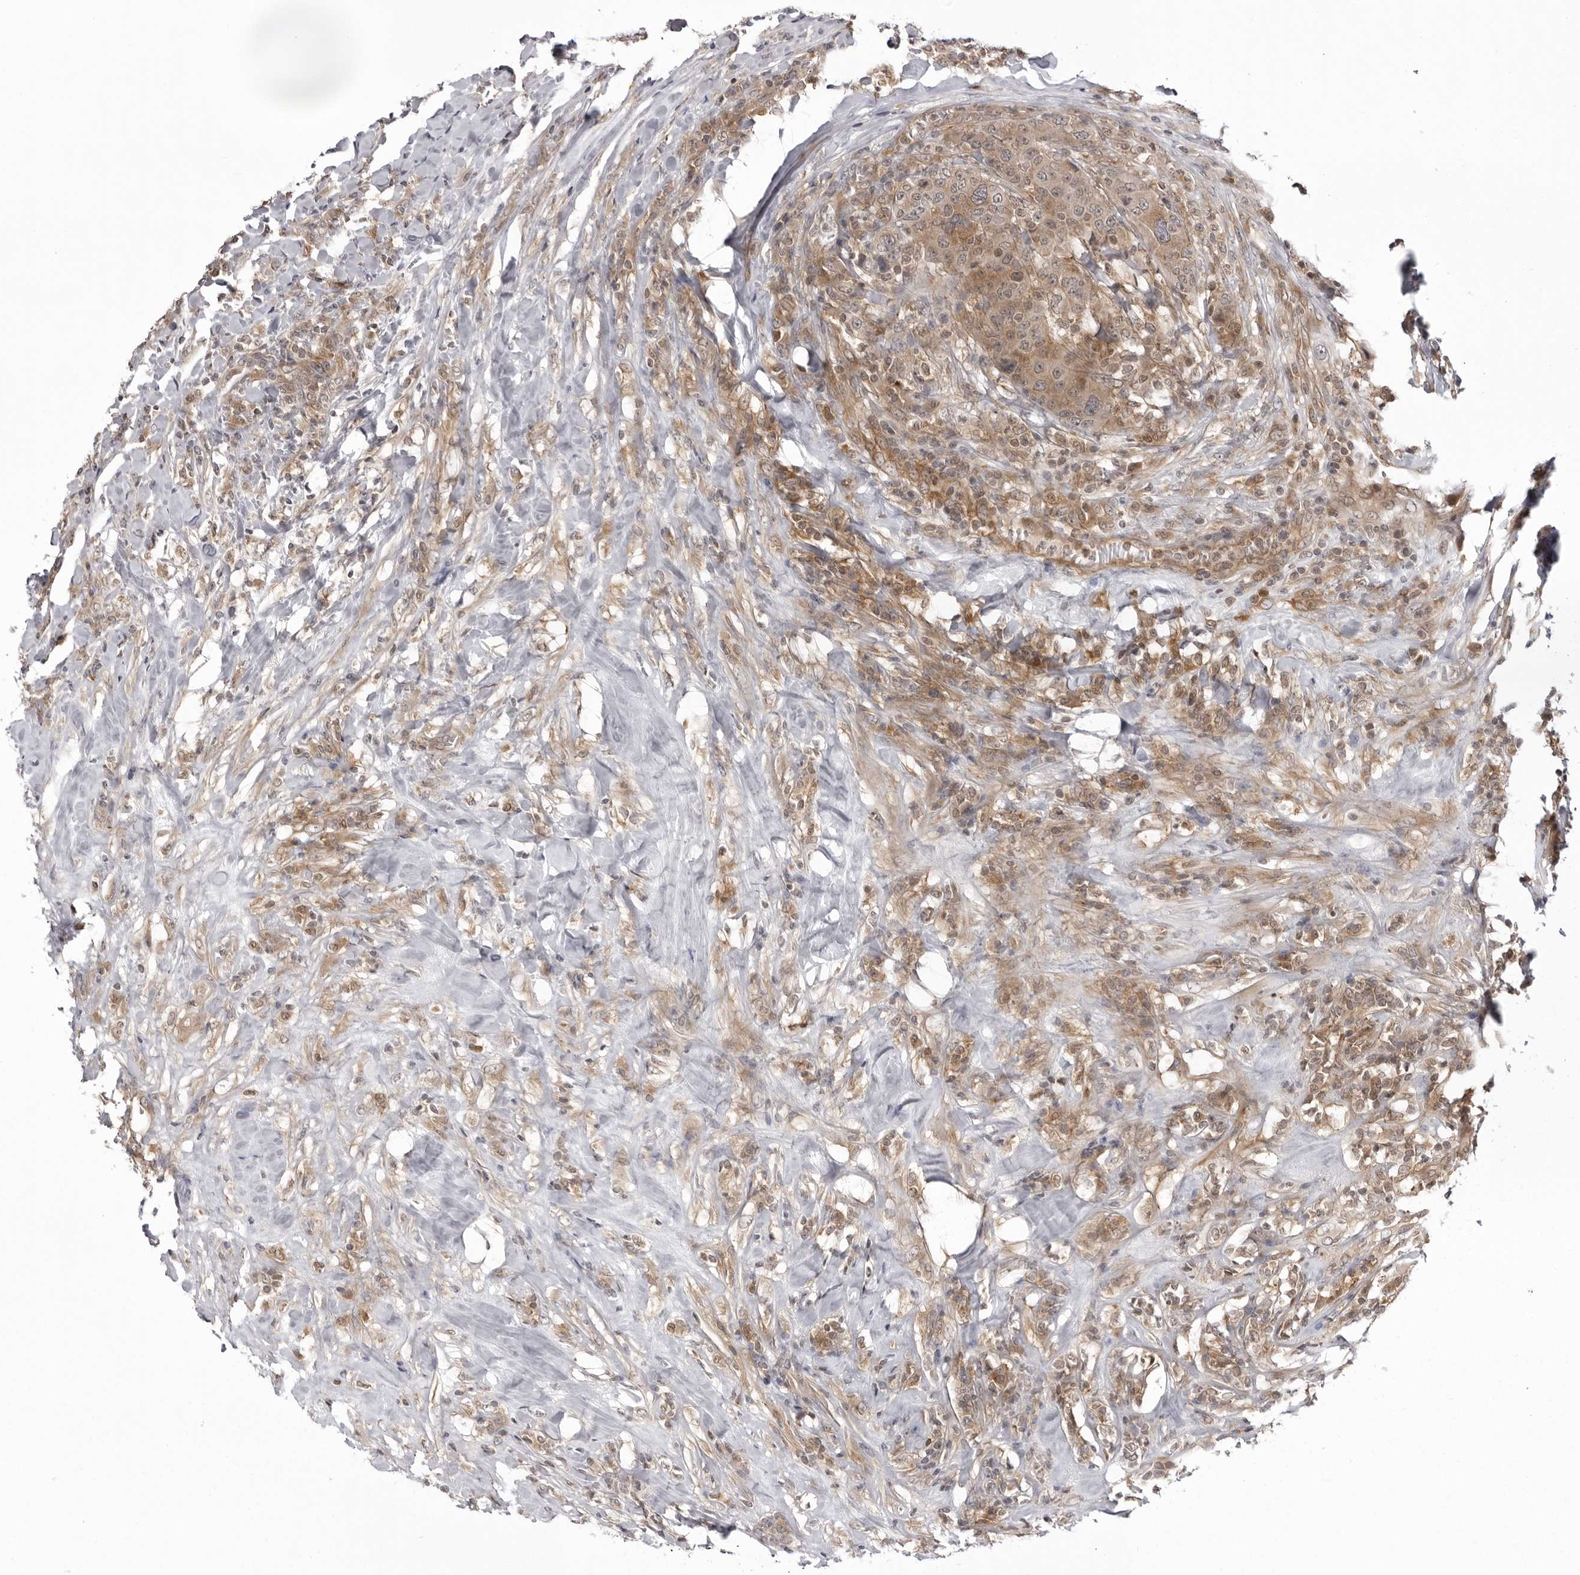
{"staining": {"intensity": "weak", "quantity": "25%-75%", "location": "cytoplasmic/membranous"}, "tissue": "breast cancer", "cell_type": "Tumor cells", "image_type": "cancer", "snomed": [{"axis": "morphology", "description": "Duct carcinoma"}, {"axis": "topography", "description": "Breast"}], "caption": "A brown stain highlights weak cytoplasmic/membranous positivity of a protein in breast invasive ductal carcinoma tumor cells.", "gene": "USP43", "patient": {"sex": "female", "age": 37}}